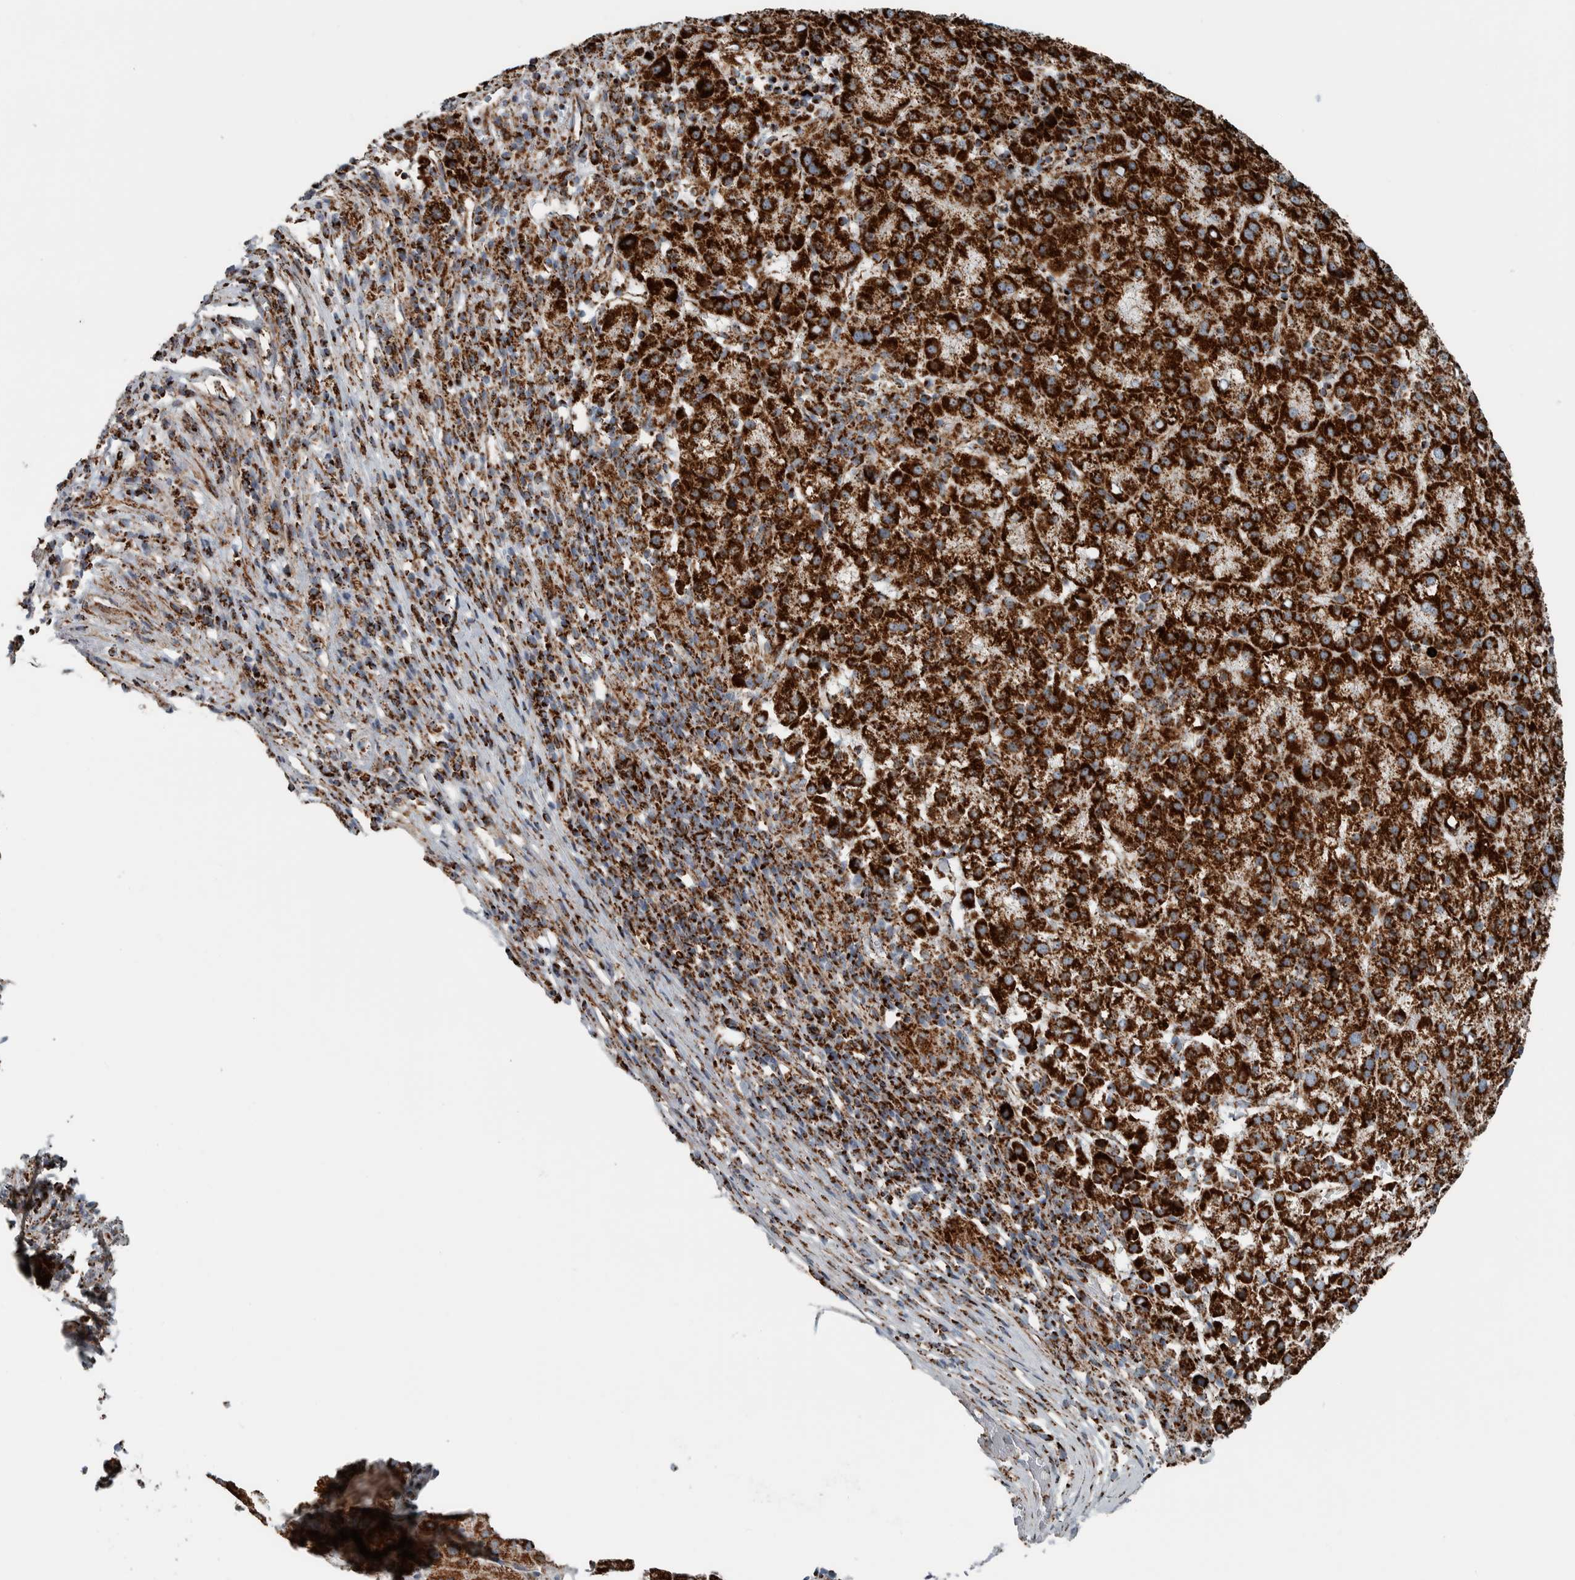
{"staining": {"intensity": "strong", "quantity": ">75%", "location": "cytoplasmic/membranous"}, "tissue": "liver cancer", "cell_type": "Tumor cells", "image_type": "cancer", "snomed": [{"axis": "morphology", "description": "Carcinoma, Hepatocellular, NOS"}, {"axis": "topography", "description": "Liver"}], "caption": "The micrograph displays a brown stain indicating the presence of a protein in the cytoplasmic/membranous of tumor cells in liver cancer (hepatocellular carcinoma).", "gene": "CNTROB", "patient": {"sex": "female", "age": 58}}